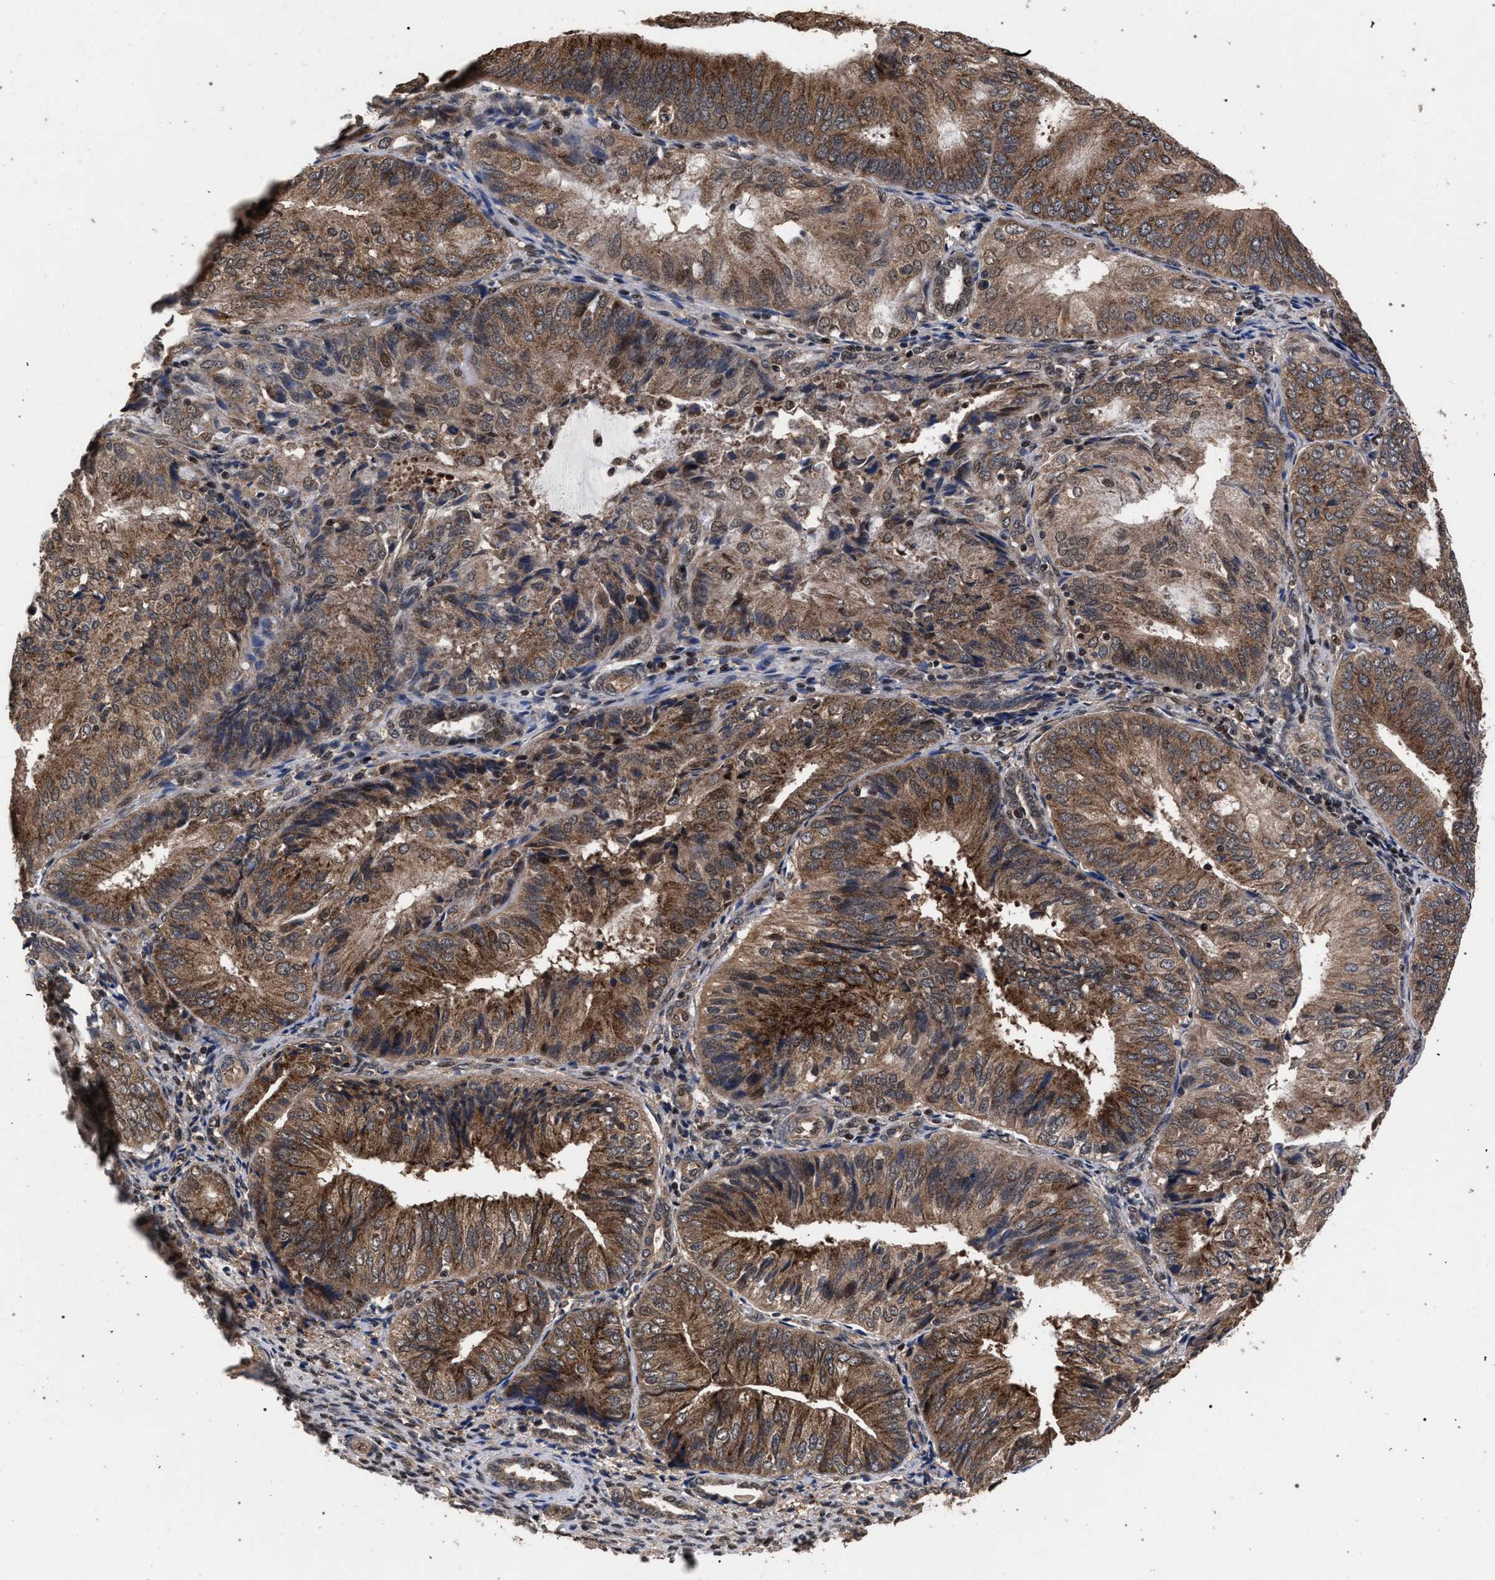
{"staining": {"intensity": "moderate", "quantity": ">75%", "location": "cytoplasmic/membranous,nuclear"}, "tissue": "endometrial cancer", "cell_type": "Tumor cells", "image_type": "cancer", "snomed": [{"axis": "morphology", "description": "Adenocarcinoma, NOS"}, {"axis": "topography", "description": "Endometrium"}], "caption": "Moderate cytoplasmic/membranous and nuclear protein staining is appreciated in about >75% of tumor cells in endometrial adenocarcinoma.", "gene": "ACOX1", "patient": {"sex": "female", "age": 81}}